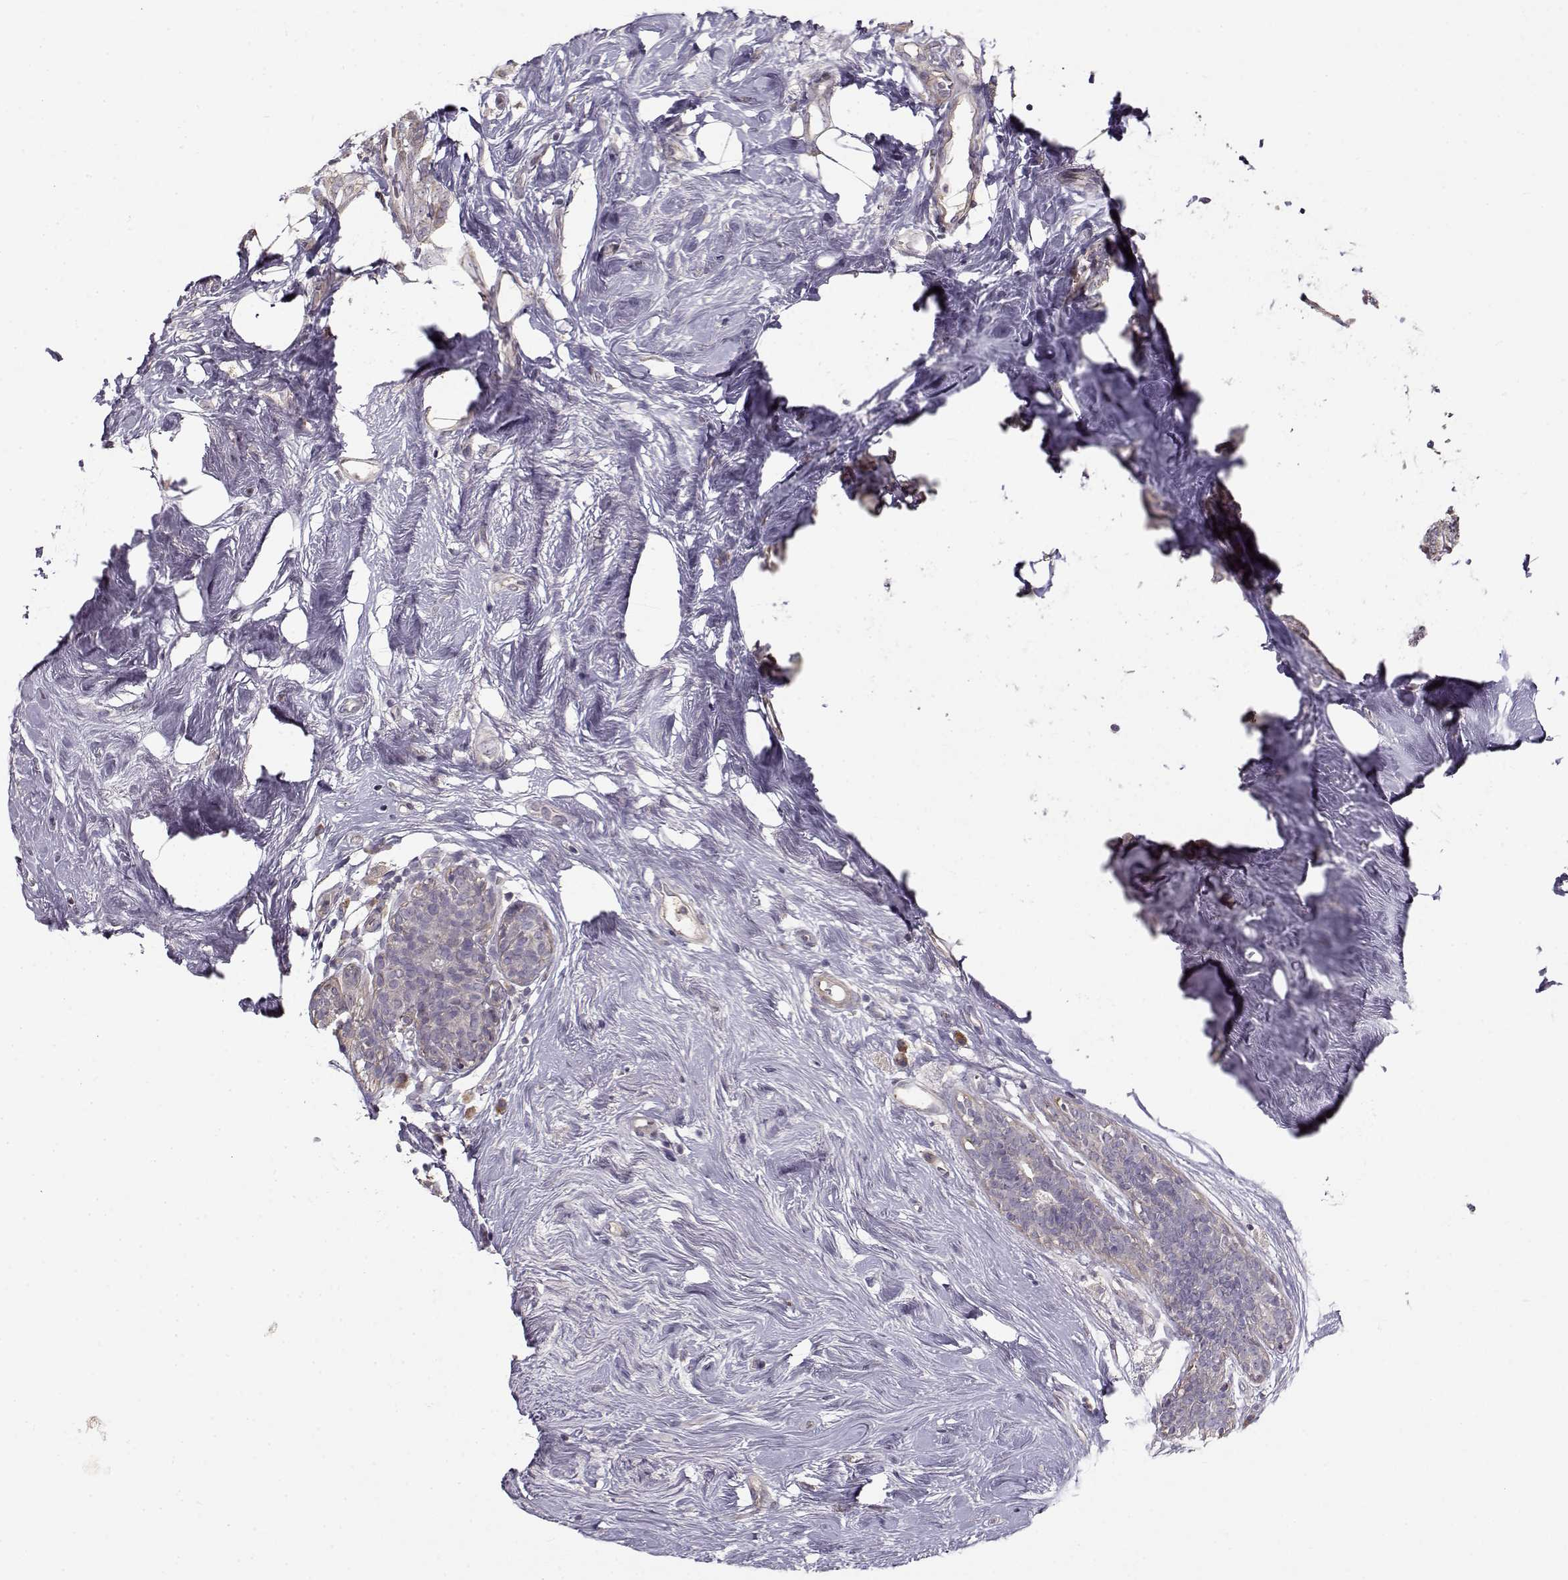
{"staining": {"intensity": "negative", "quantity": "none", "location": "none"}, "tissue": "breast cancer", "cell_type": "Tumor cells", "image_type": "cancer", "snomed": [{"axis": "morphology", "description": "Lobular carcinoma"}, {"axis": "topography", "description": "Breast"}], "caption": "There is no significant positivity in tumor cells of lobular carcinoma (breast).", "gene": "ENTPD8", "patient": {"sex": "female", "age": 49}}